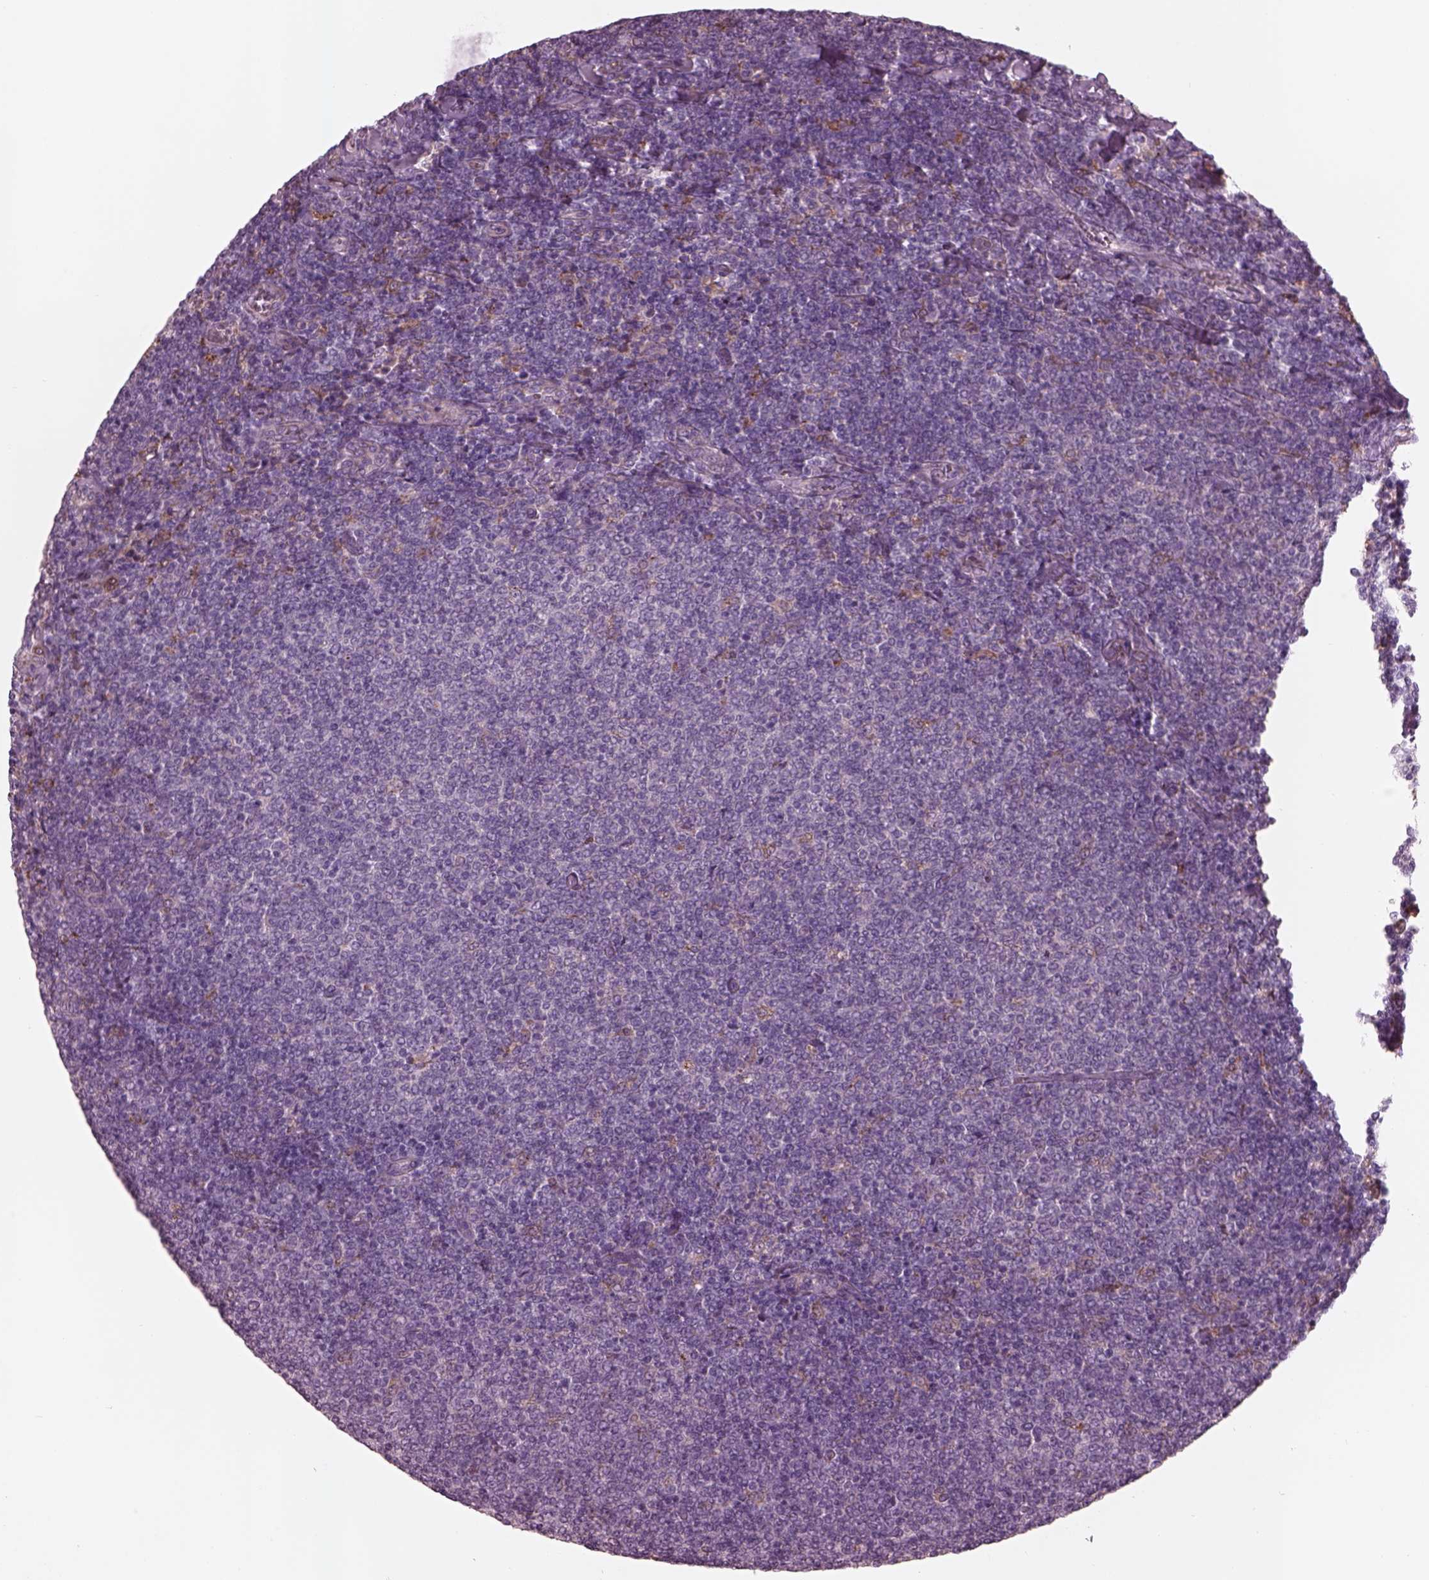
{"staining": {"intensity": "negative", "quantity": "none", "location": "none"}, "tissue": "lymphoma", "cell_type": "Tumor cells", "image_type": "cancer", "snomed": [{"axis": "morphology", "description": "Malignant lymphoma, non-Hodgkin's type, Low grade"}, {"axis": "topography", "description": "Lymph node"}], "caption": "High magnification brightfield microscopy of low-grade malignant lymphoma, non-Hodgkin's type stained with DAB (brown) and counterstained with hematoxylin (blue): tumor cells show no significant staining.", "gene": "CADM2", "patient": {"sex": "male", "age": 52}}